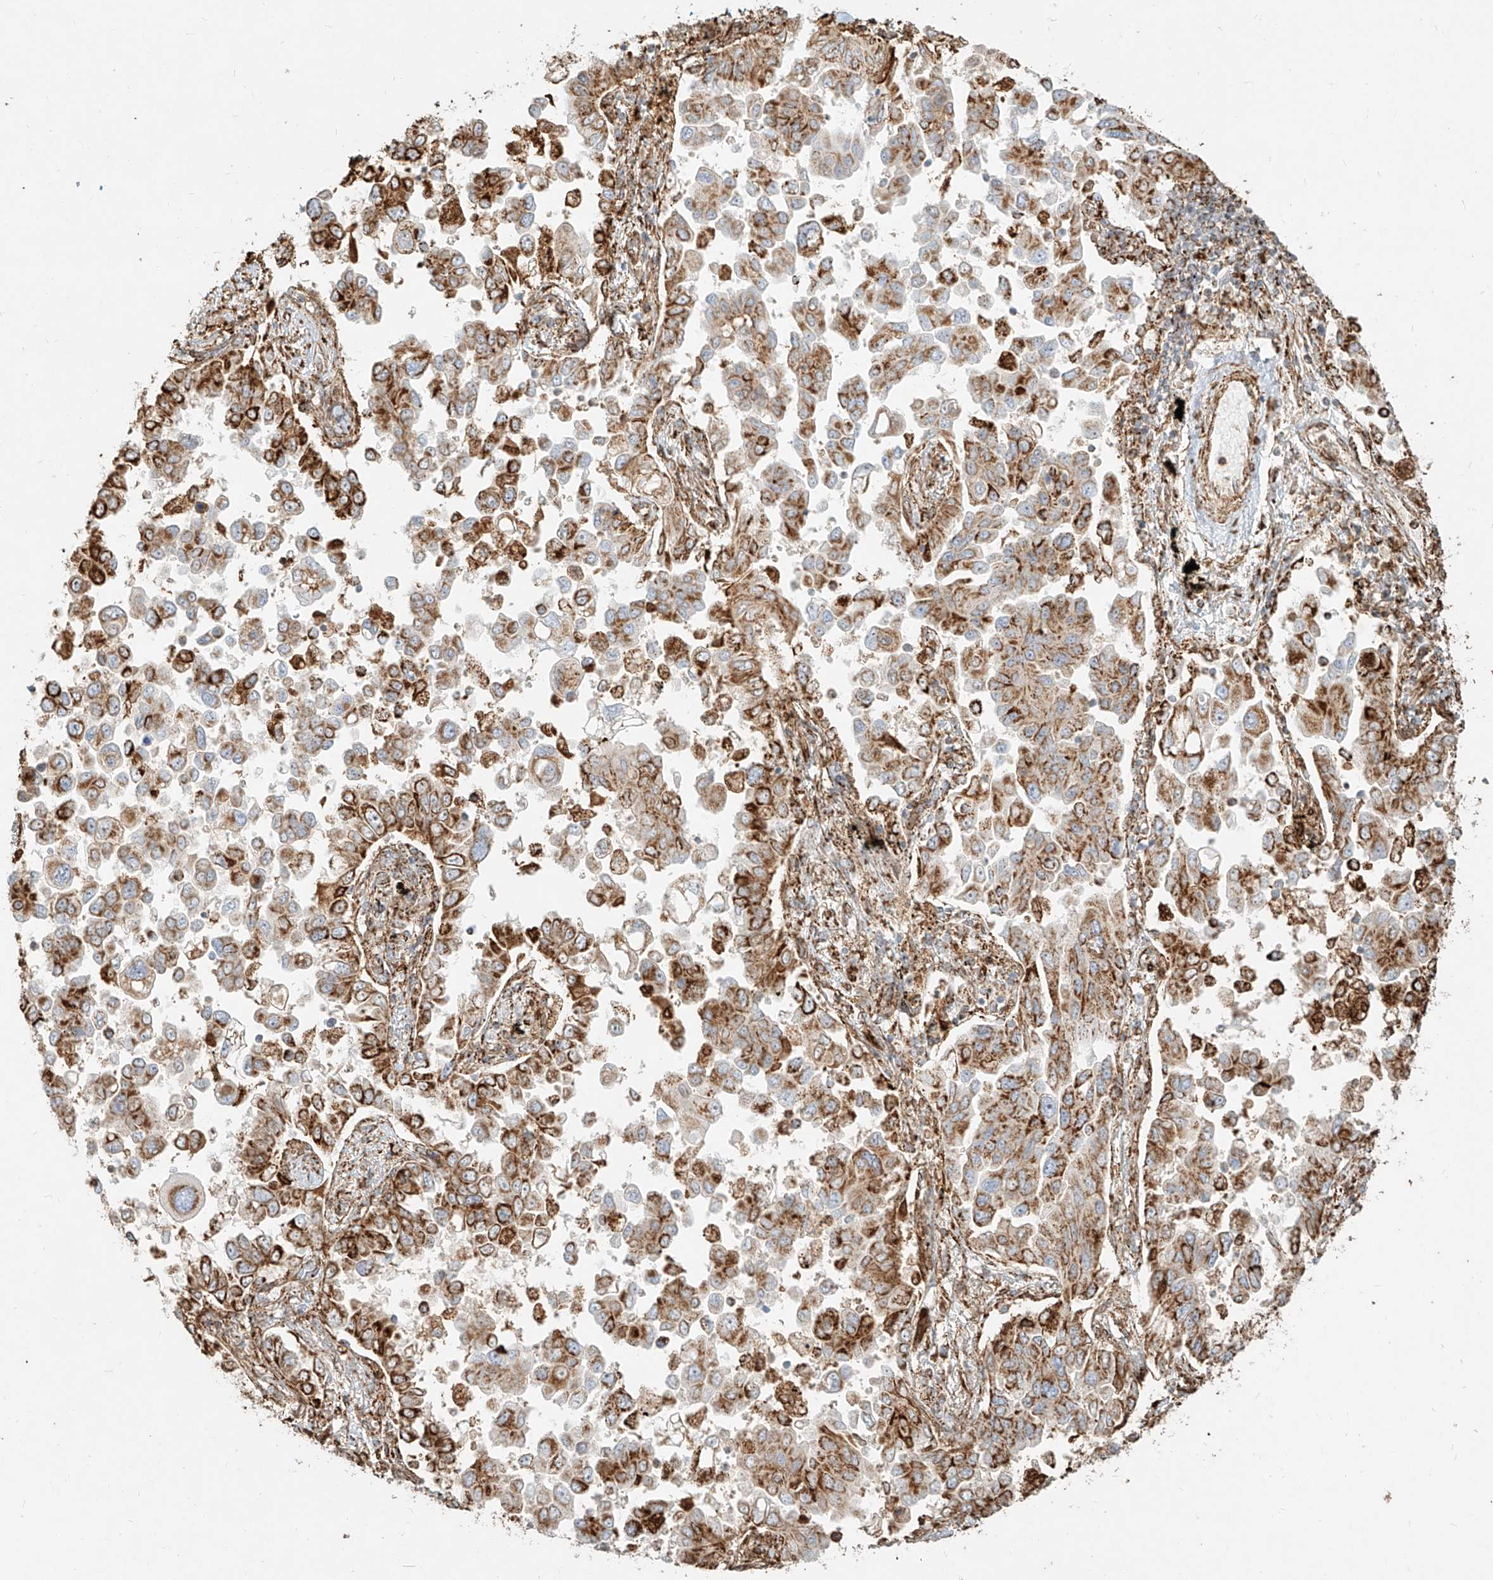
{"staining": {"intensity": "strong", "quantity": "25%-75%", "location": "cytoplasmic/membranous"}, "tissue": "lung cancer", "cell_type": "Tumor cells", "image_type": "cancer", "snomed": [{"axis": "morphology", "description": "Adenocarcinoma, NOS"}, {"axis": "topography", "description": "Lung"}], "caption": "IHC image of neoplastic tissue: lung adenocarcinoma stained using immunohistochemistry shows high levels of strong protein expression localized specifically in the cytoplasmic/membranous of tumor cells, appearing as a cytoplasmic/membranous brown color.", "gene": "MTX2", "patient": {"sex": "female", "age": 67}}